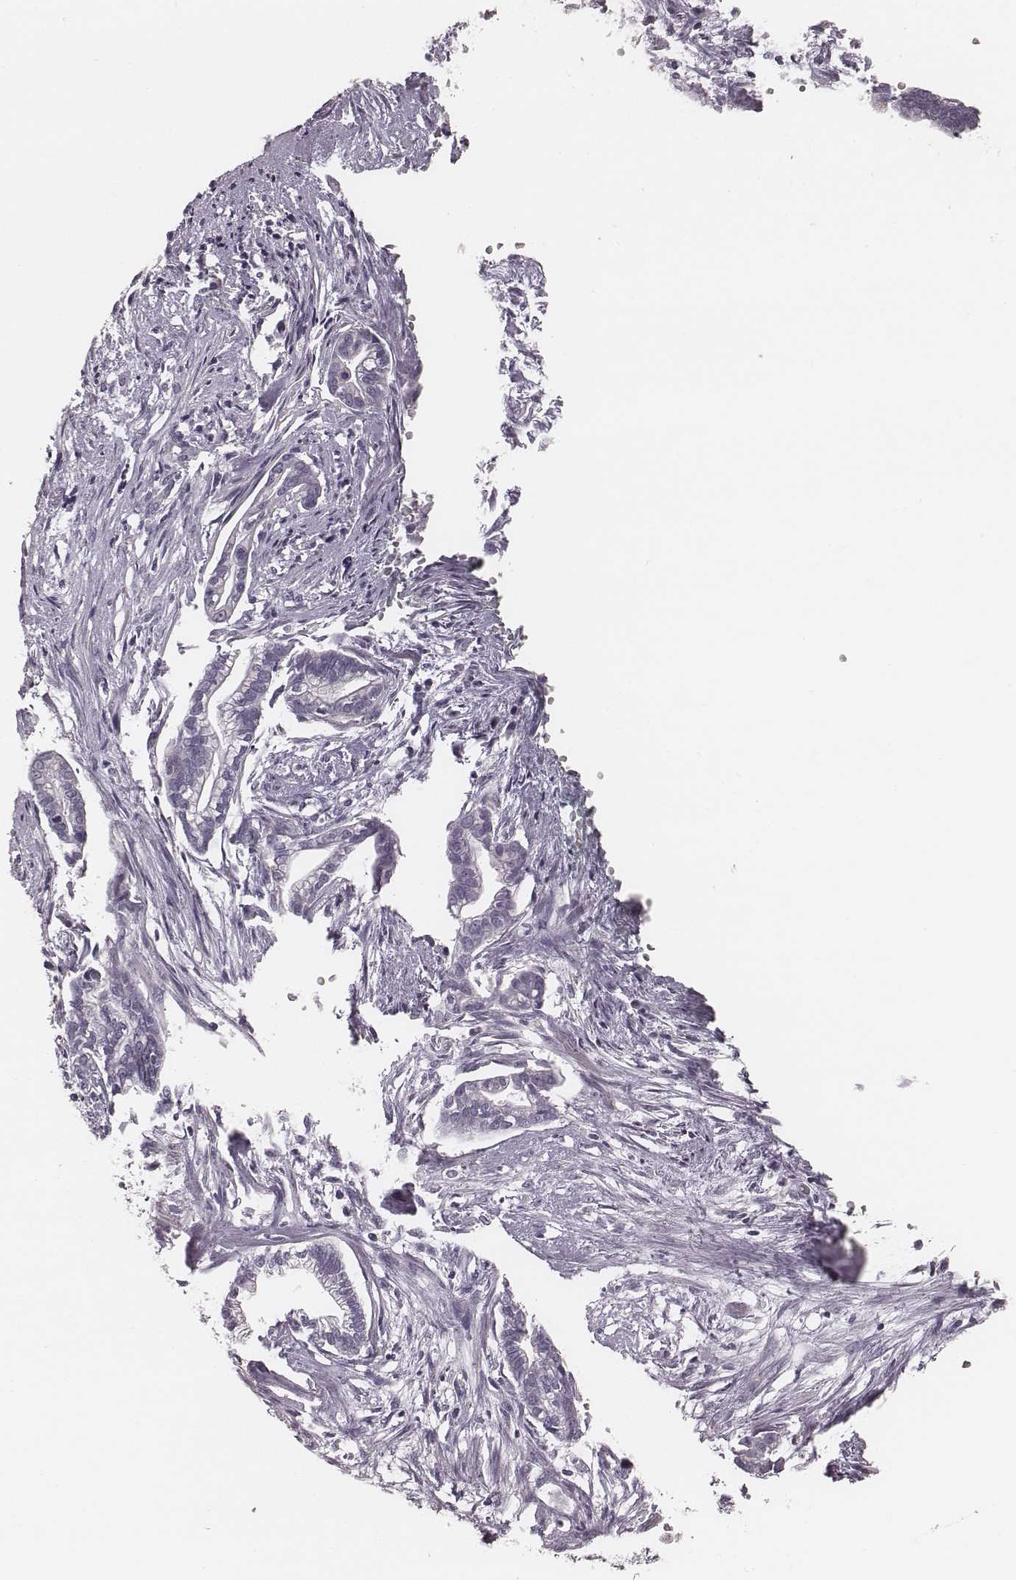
{"staining": {"intensity": "negative", "quantity": "none", "location": "none"}, "tissue": "cervical cancer", "cell_type": "Tumor cells", "image_type": "cancer", "snomed": [{"axis": "morphology", "description": "Adenocarcinoma, NOS"}, {"axis": "topography", "description": "Cervix"}], "caption": "A histopathology image of human cervical cancer is negative for staining in tumor cells.", "gene": "SPA17", "patient": {"sex": "female", "age": 62}}